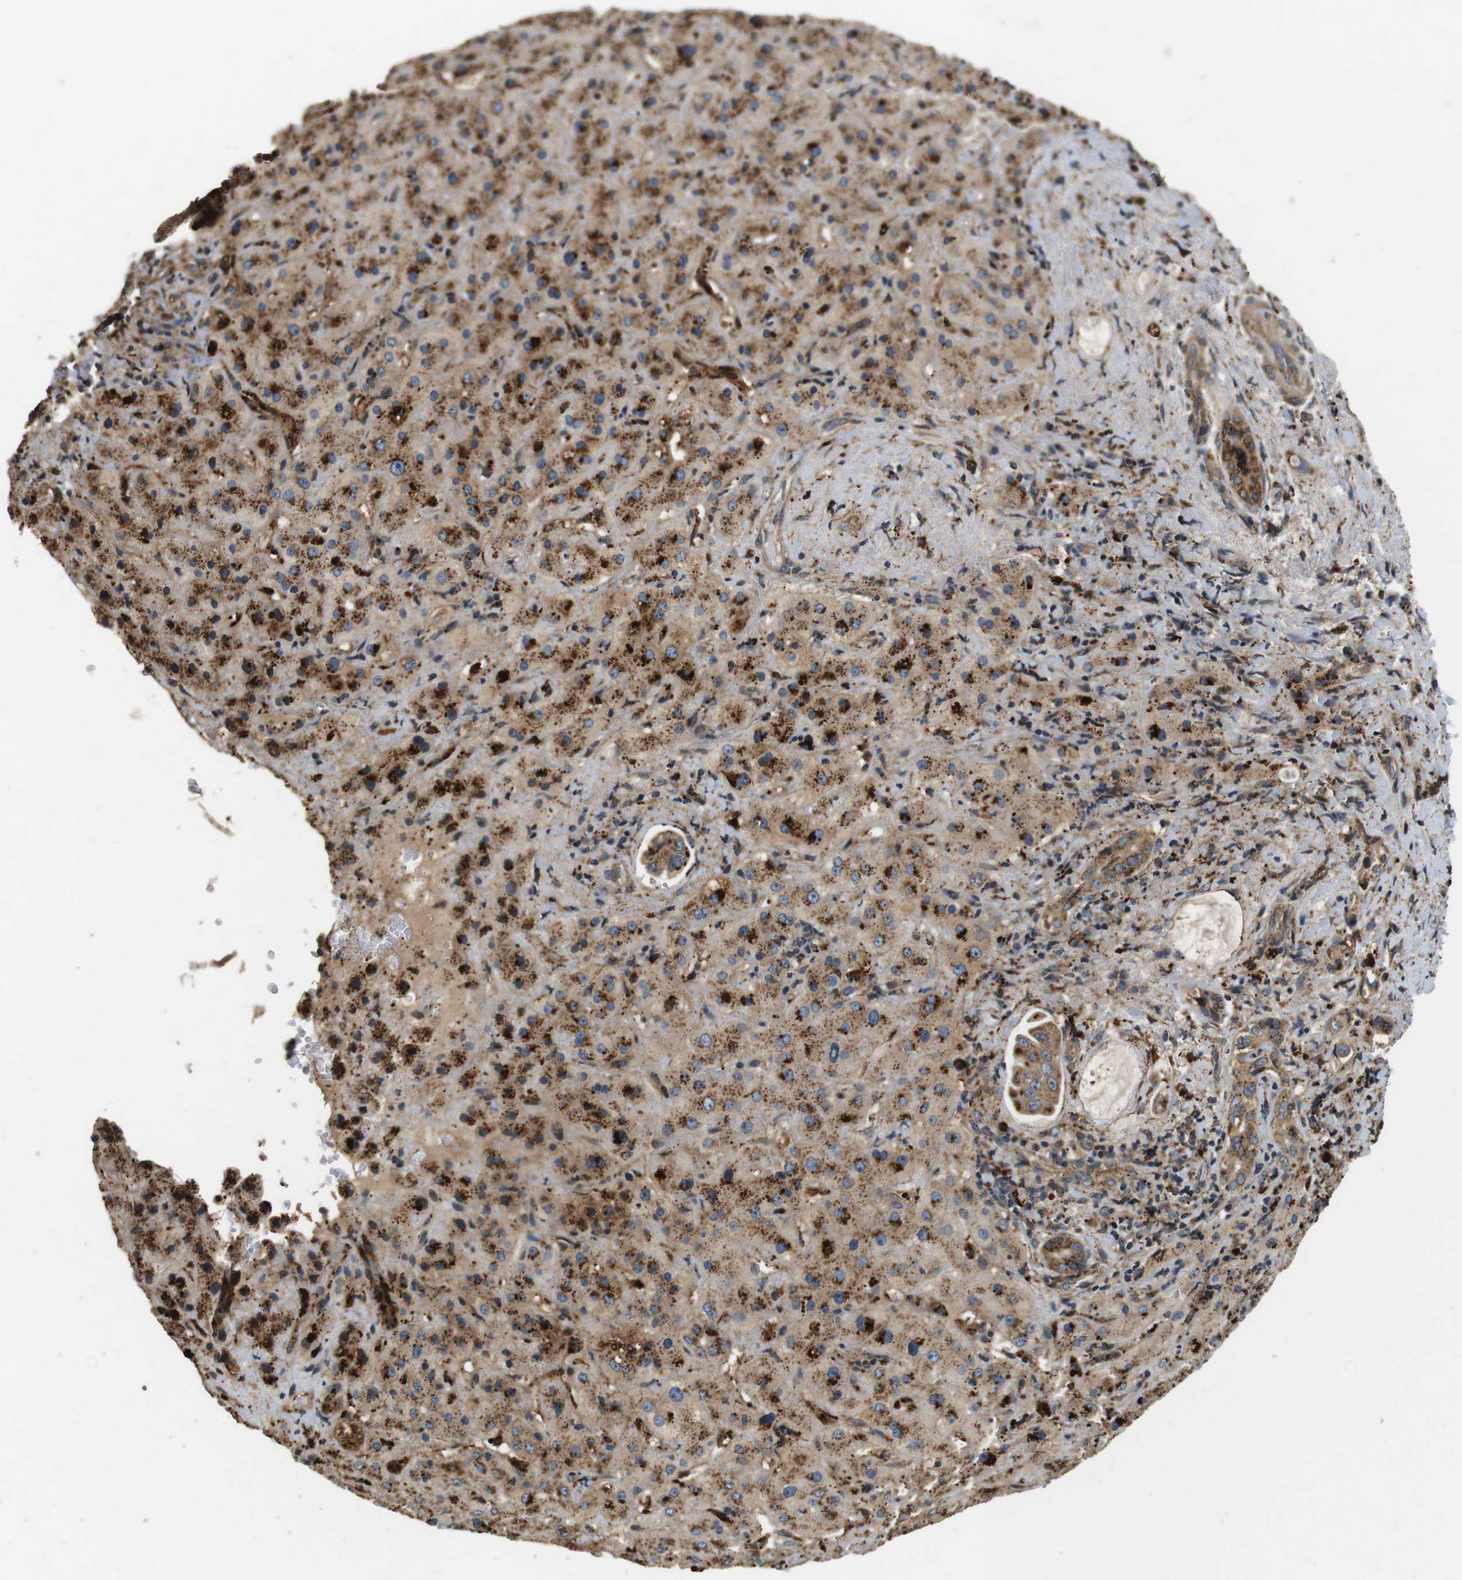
{"staining": {"intensity": "moderate", "quantity": ">75%", "location": "cytoplasmic/membranous"}, "tissue": "liver cancer", "cell_type": "Tumor cells", "image_type": "cancer", "snomed": [{"axis": "morphology", "description": "Cholangiocarcinoma"}, {"axis": "topography", "description": "Liver"}], "caption": "Cholangiocarcinoma (liver) stained with a protein marker reveals moderate staining in tumor cells.", "gene": "TXNRD1", "patient": {"sex": "female", "age": 65}}